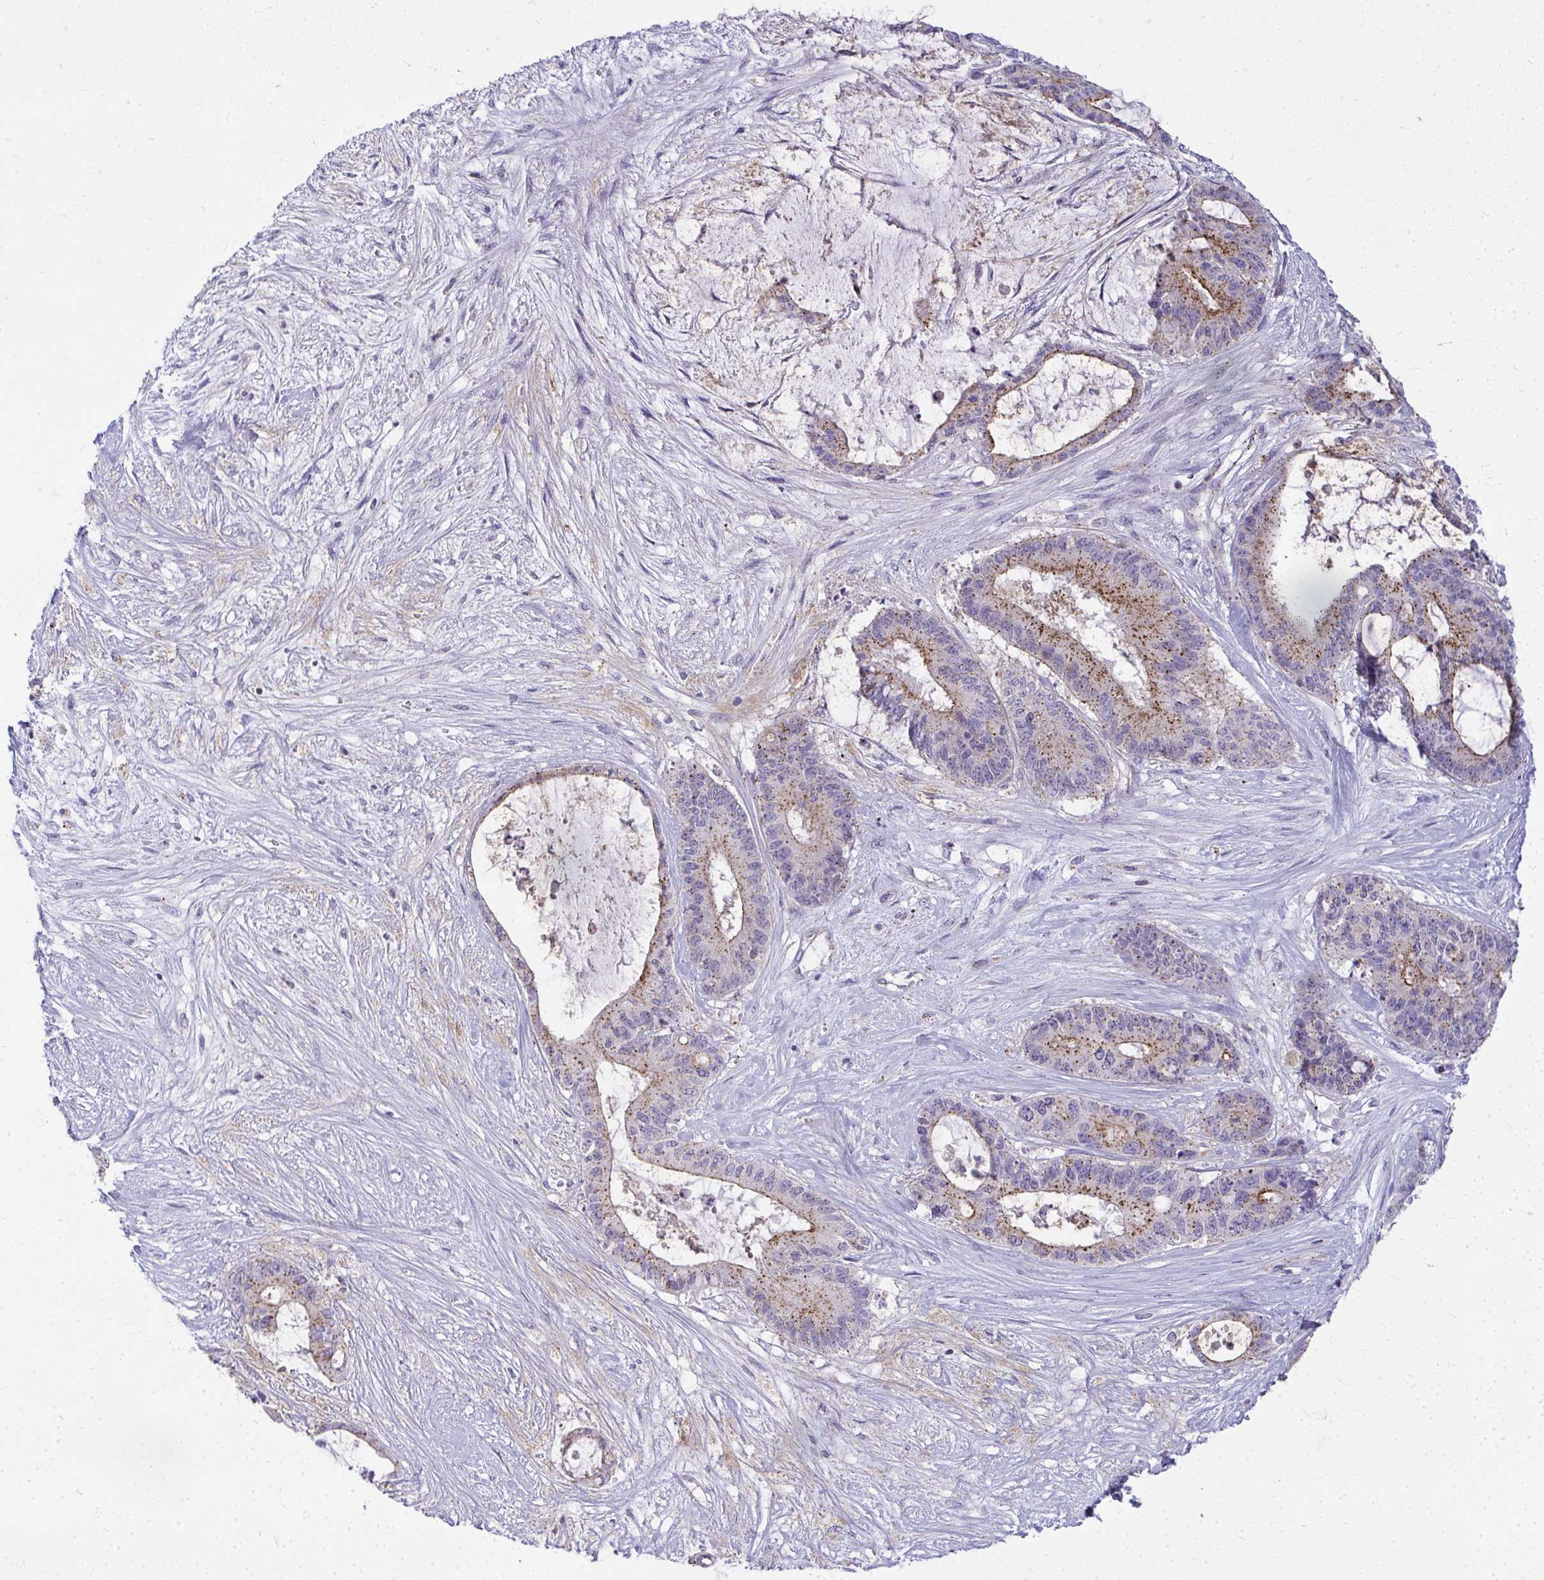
{"staining": {"intensity": "moderate", "quantity": "25%-75%", "location": "cytoplasmic/membranous"}, "tissue": "liver cancer", "cell_type": "Tumor cells", "image_type": "cancer", "snomed": [{"axis": "morphology", "description": "Normal tissue, NOS"}, {"axis": "morphology", "description": "Cholangiocarcinoma"}, {"axis": "topography", "description": "Liver"}, {"axis": "topography", "description": "Peripheral nerve tissue"}], "caption": "A brown stain highlights moderate cytoplasmic/membranous expression of a protein in liver cholangiocarcinoma tumor cells.", "gene": "VPS4B", "patient": {"sex": "female", "age": 73}}